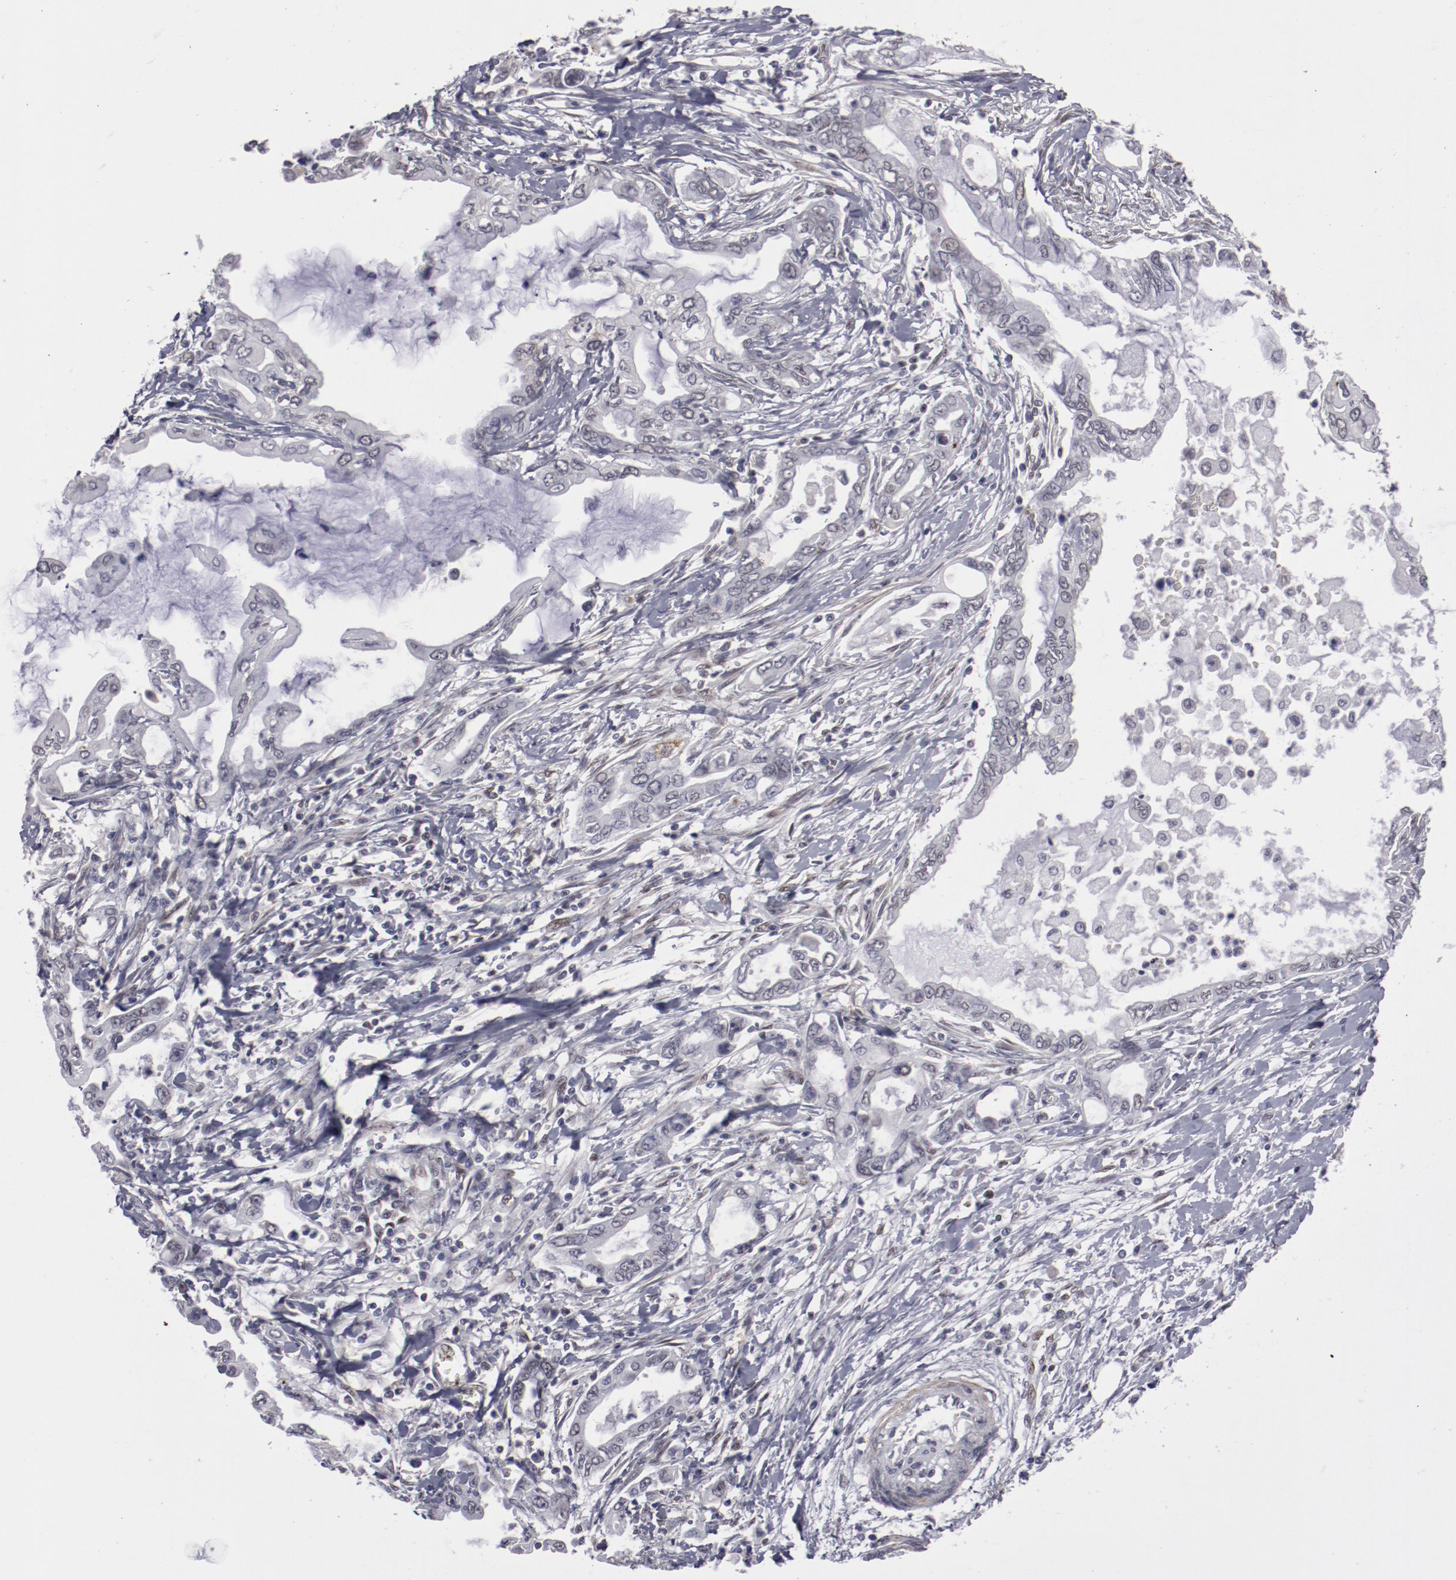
{"staining": {"intensity": "negative", "quantity": "none", "location": "none"}, "tissue": "pancreatic cancer", "cell_type": "Tumor cells", "image_type": "cancer", "snomed": [{"axis": "morphology", "description": "Adenocarcinoma, NOS"}, {"axis": "topography", "description": "Pancreas"}], "caption": "An immunohistochemistry histopathology image of adenocarcinoma (pancreatic) is shown. There is no staining in tumor cells of adenocarcinoma (pancreatic).", "gene": "LEF1", "patient": {"sex": "female", "age": 57}}